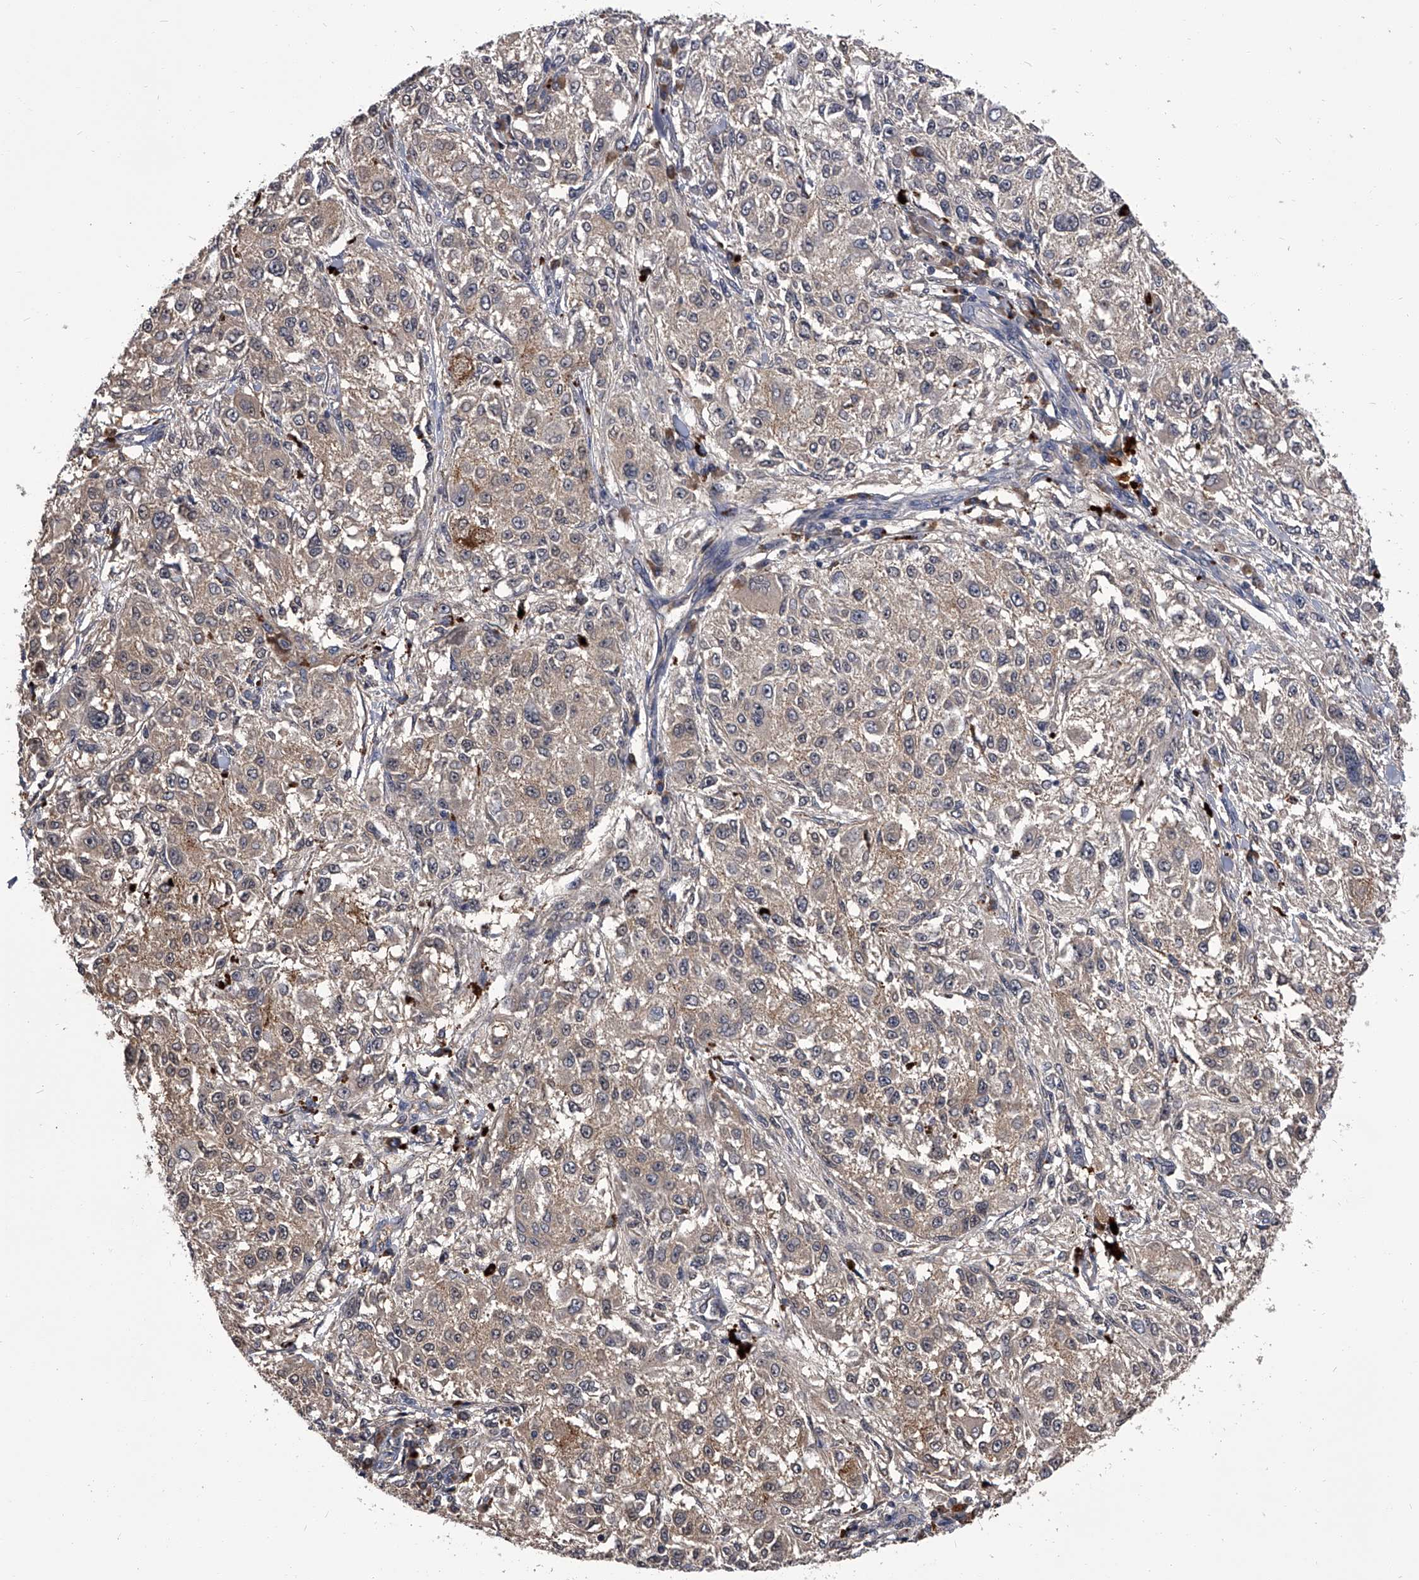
{"staining": {"intensity": "negative", "quantity": "none", "location": "none"}, "tissue": "melanoma", "cell_type": "Tumor cells", "image_type": "cancer", "snomed": [{"axis": "morphology", "description": "Necrosis, NOS"}, {"axis": "morphology", "description": "Malignant melanoma, NOS"}, {"axis": "topography", "description": "Skin"}], "caption": "Tumor cells are negative for brown protein staining in malignant melanoma.", "gene": "SLC18B1", "patient": {"sex": "female", "age": 87}}